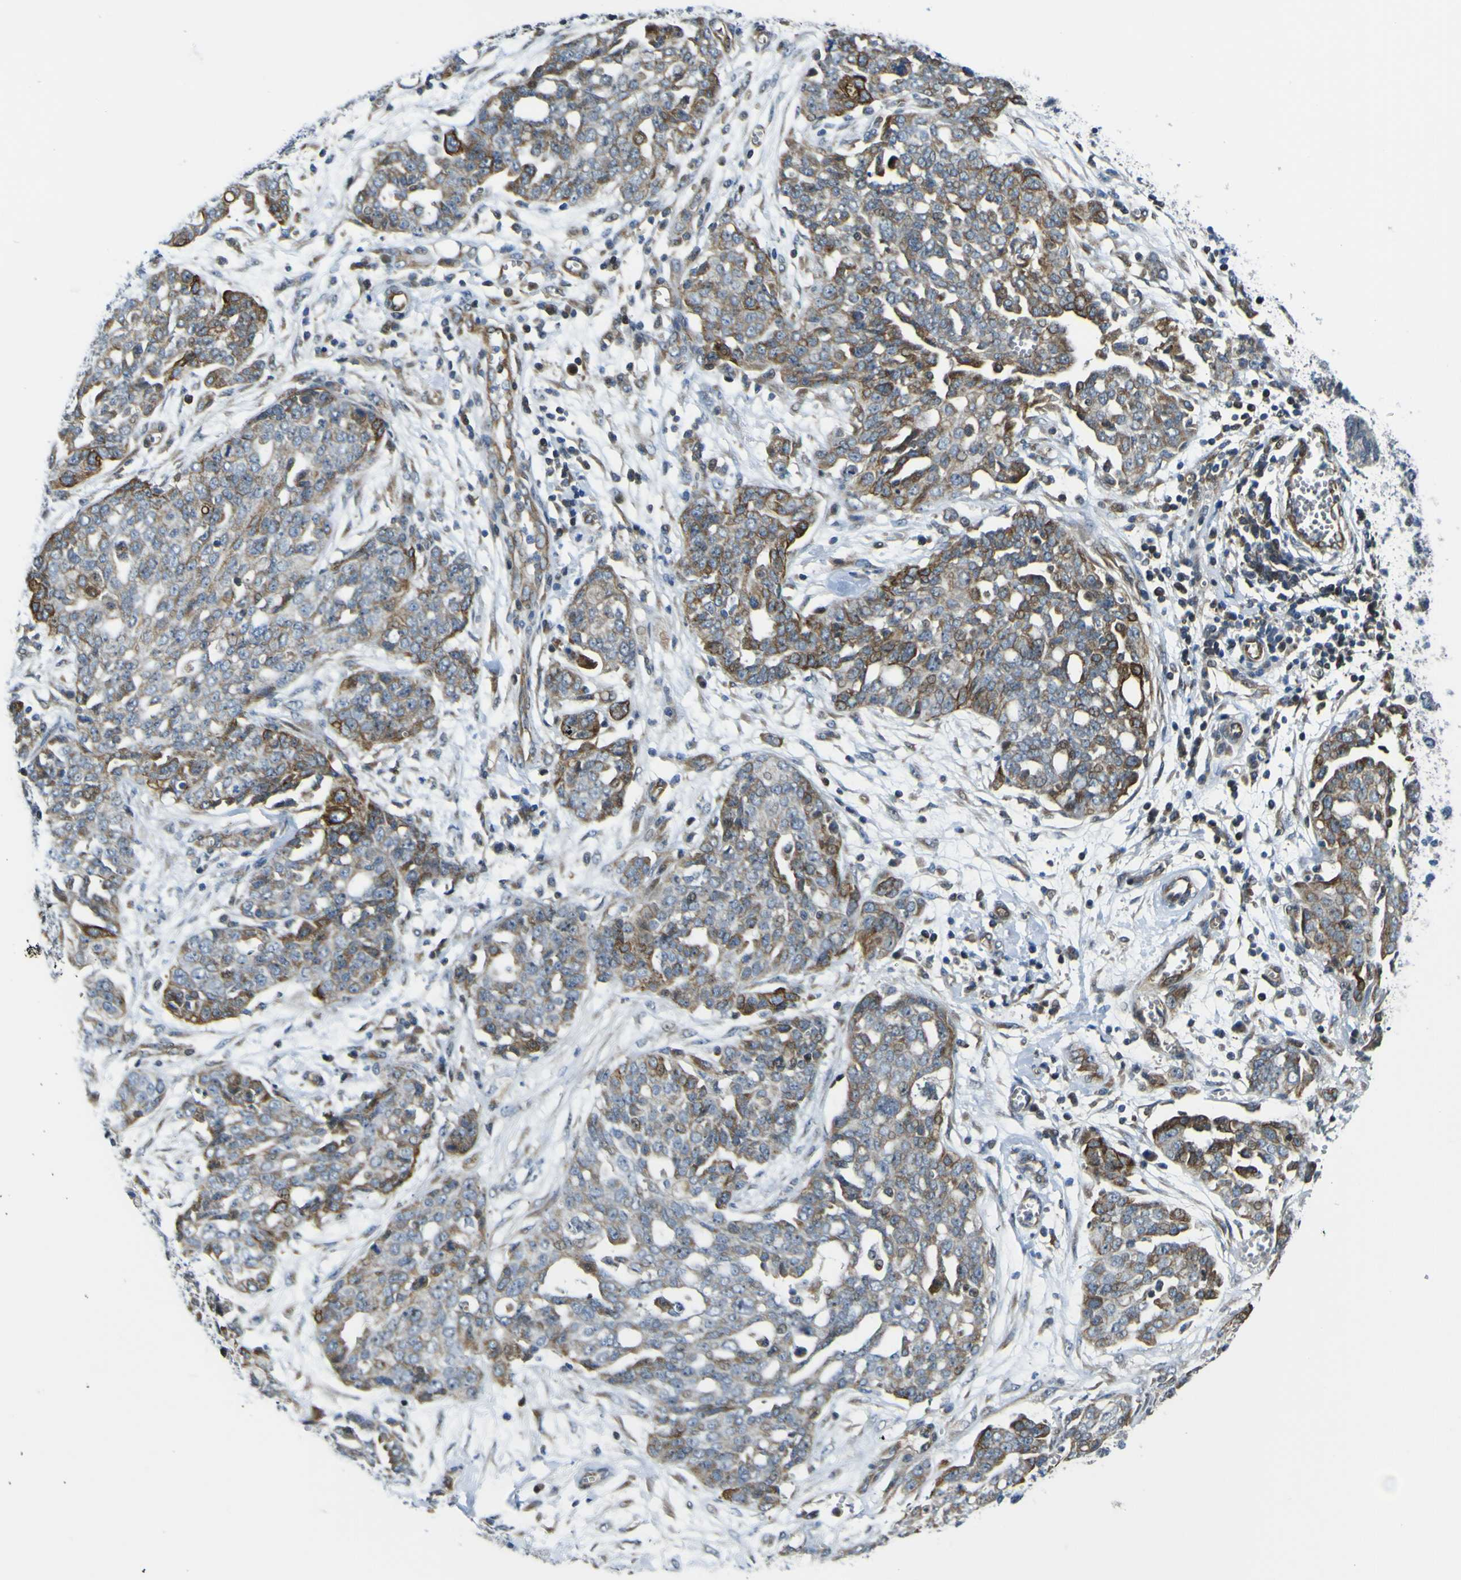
{"staining": {"intensity": "strong", "quantity": "25%-75%", "location": "cytoplasmic/membranous"}, "tissue": "ovarian cancer", "cell_type": "Tumor cells", "image_type": "cancer", "snomed": [{"axis": "morphology", "description": "Cystadenocarcinoma, serous, NOS"}, {"axis": "topography", "description": "Soft tissue"}, {"axis": "topography", "description": "Ovary"}], "caption": "Immunohistochemical staining of ovarian cancer shows high levels of strong cytoplasmic/membranous protein staining in about 25%-75% of tumor cells. Immunohistochemistry (ihc) stains the protein of interest in brown and the nuclei are stained blue.", "gene": "KDM7A", "patient": {"sex": "female", "age": 57}}